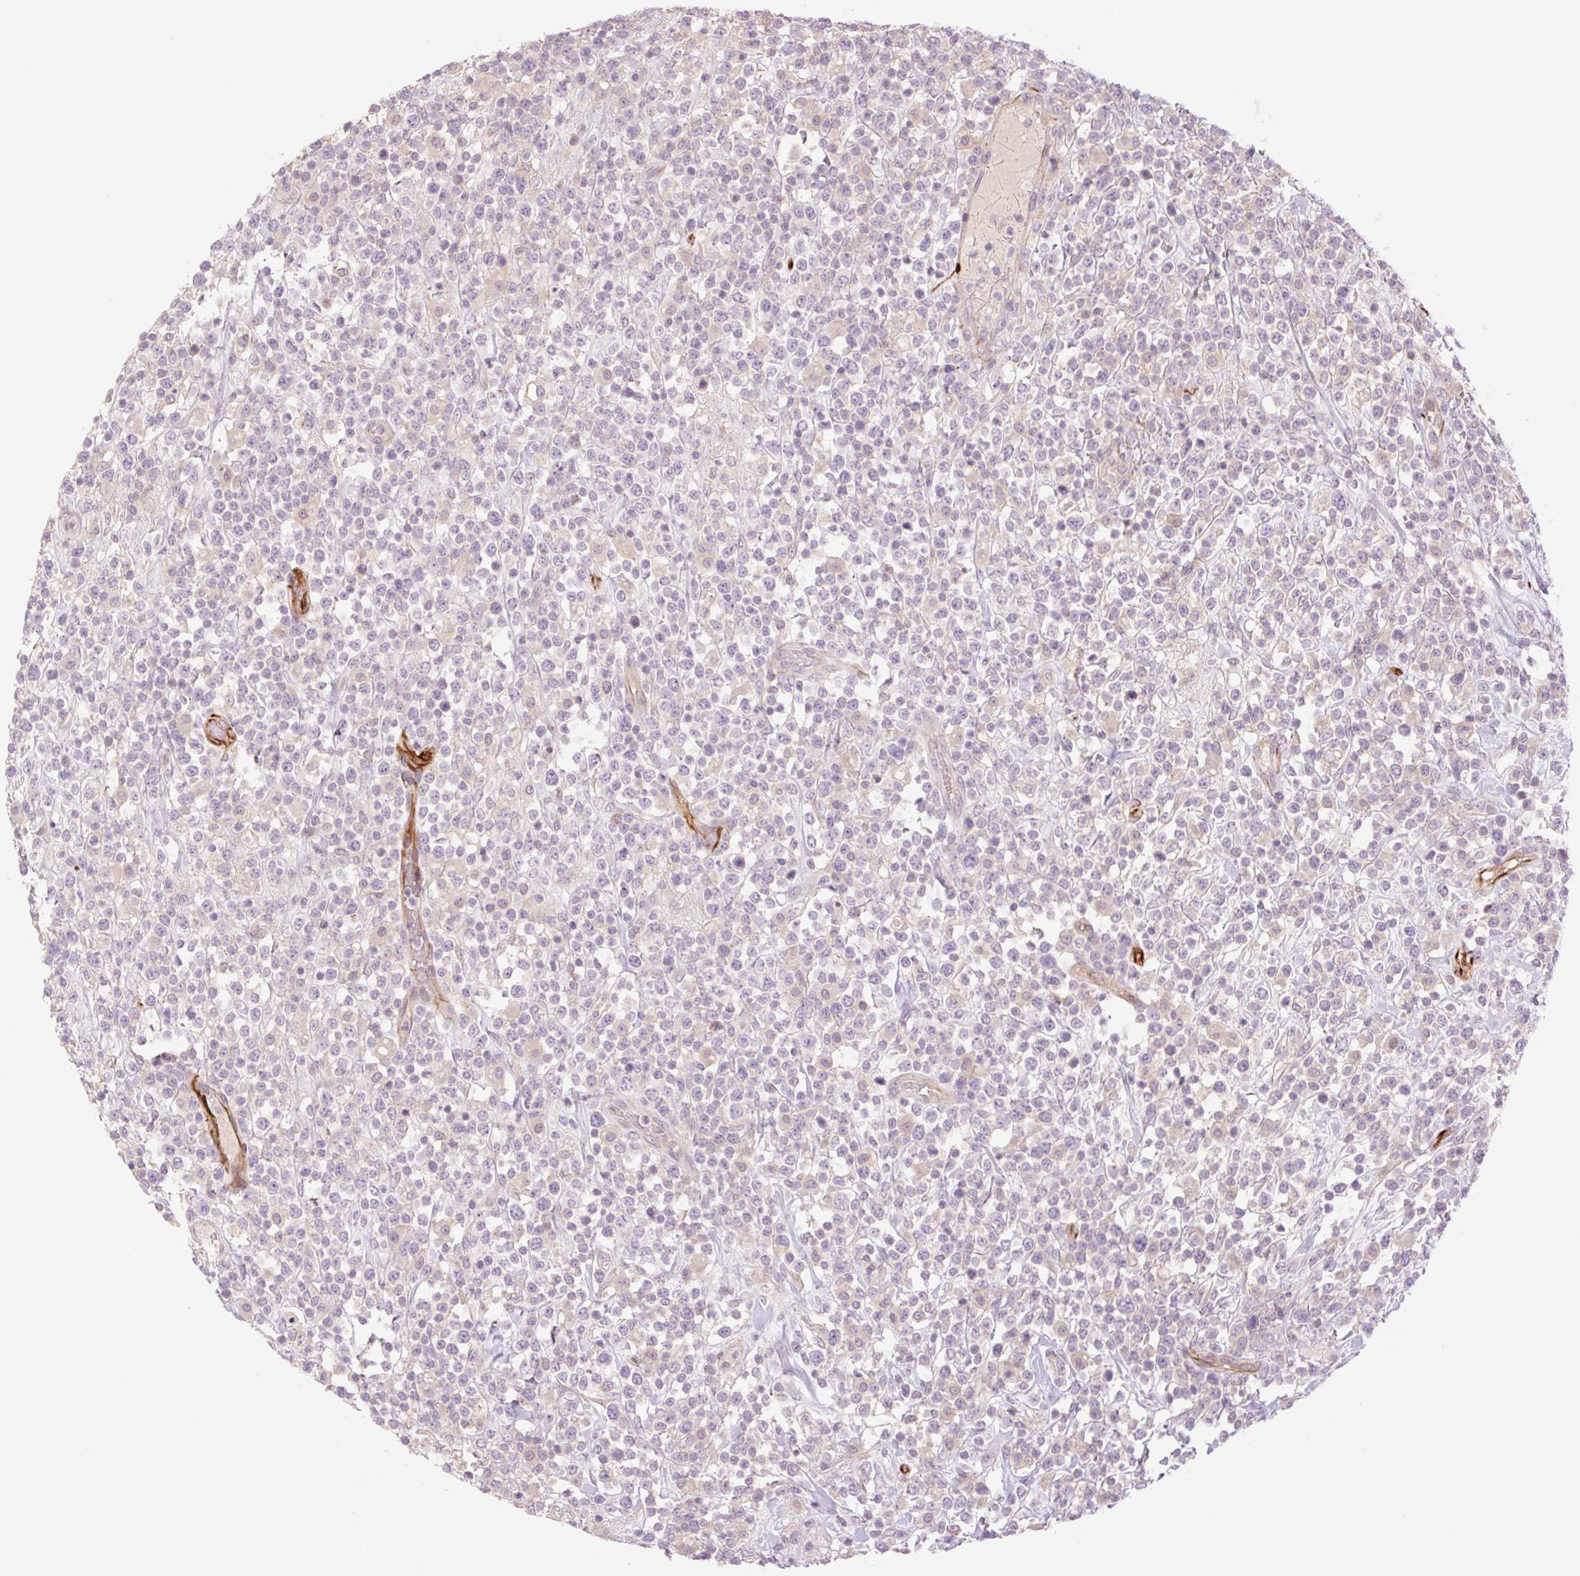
{"staining": {"intensity": "negative", "quantity": "none", "location": "none"}, "tissue": "lymphoma", "cell_type": "Tumor cells", "image_type": "cancer", "snomed": [{"axis": "morphology", "description": "Malignant lymphoma, non-Hodgkin's type, High grade"}, {"axis": "topography", "description": "Colon"}], "caption": "Tumor cells are negative for brown protein staining in lymphoma.", "gene": "ZFYVE21", "patient": {"sex": "female", "age": 53}}